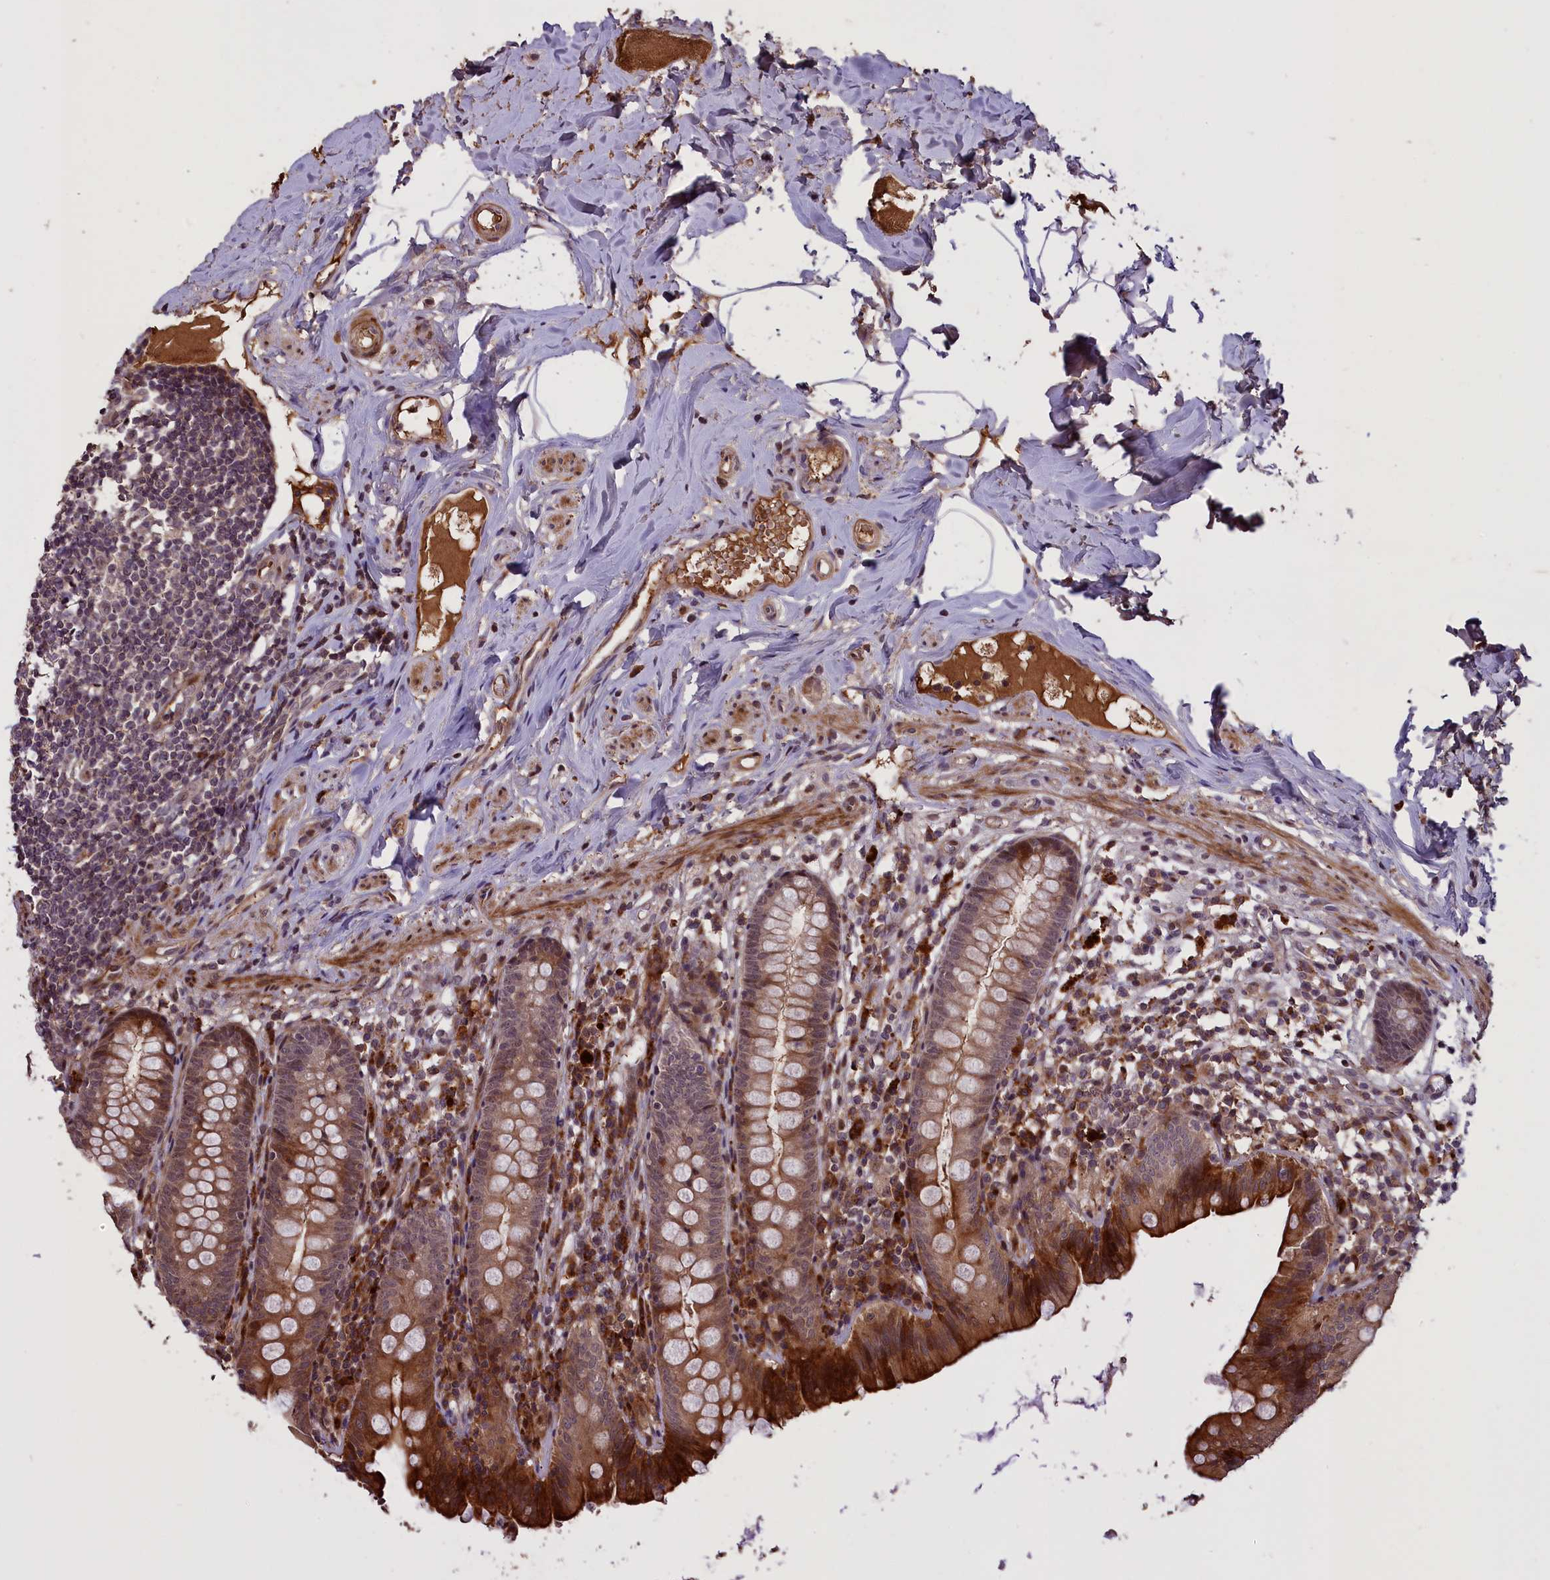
{"staining": {"intensity": "strong", "quantity": "25%-75%", "location": "cytoplasmic/membranous"}, "tissue": "appendix", "cell_type": "Glandular cells", "image_type": "normal", "snomed": [{"axis": "morphology", "description": "Normal tissue, NOS"}, {"axis": "topography", "description": "Appendix"}], "caption": "Glandular cells reveal high levels of strong cytoplasmic/membranous staining in approximately 25%-75% of cells in unremarkable appendix.", "gene": "ENHO", "patient": {"sex": "male", "age": 52}}